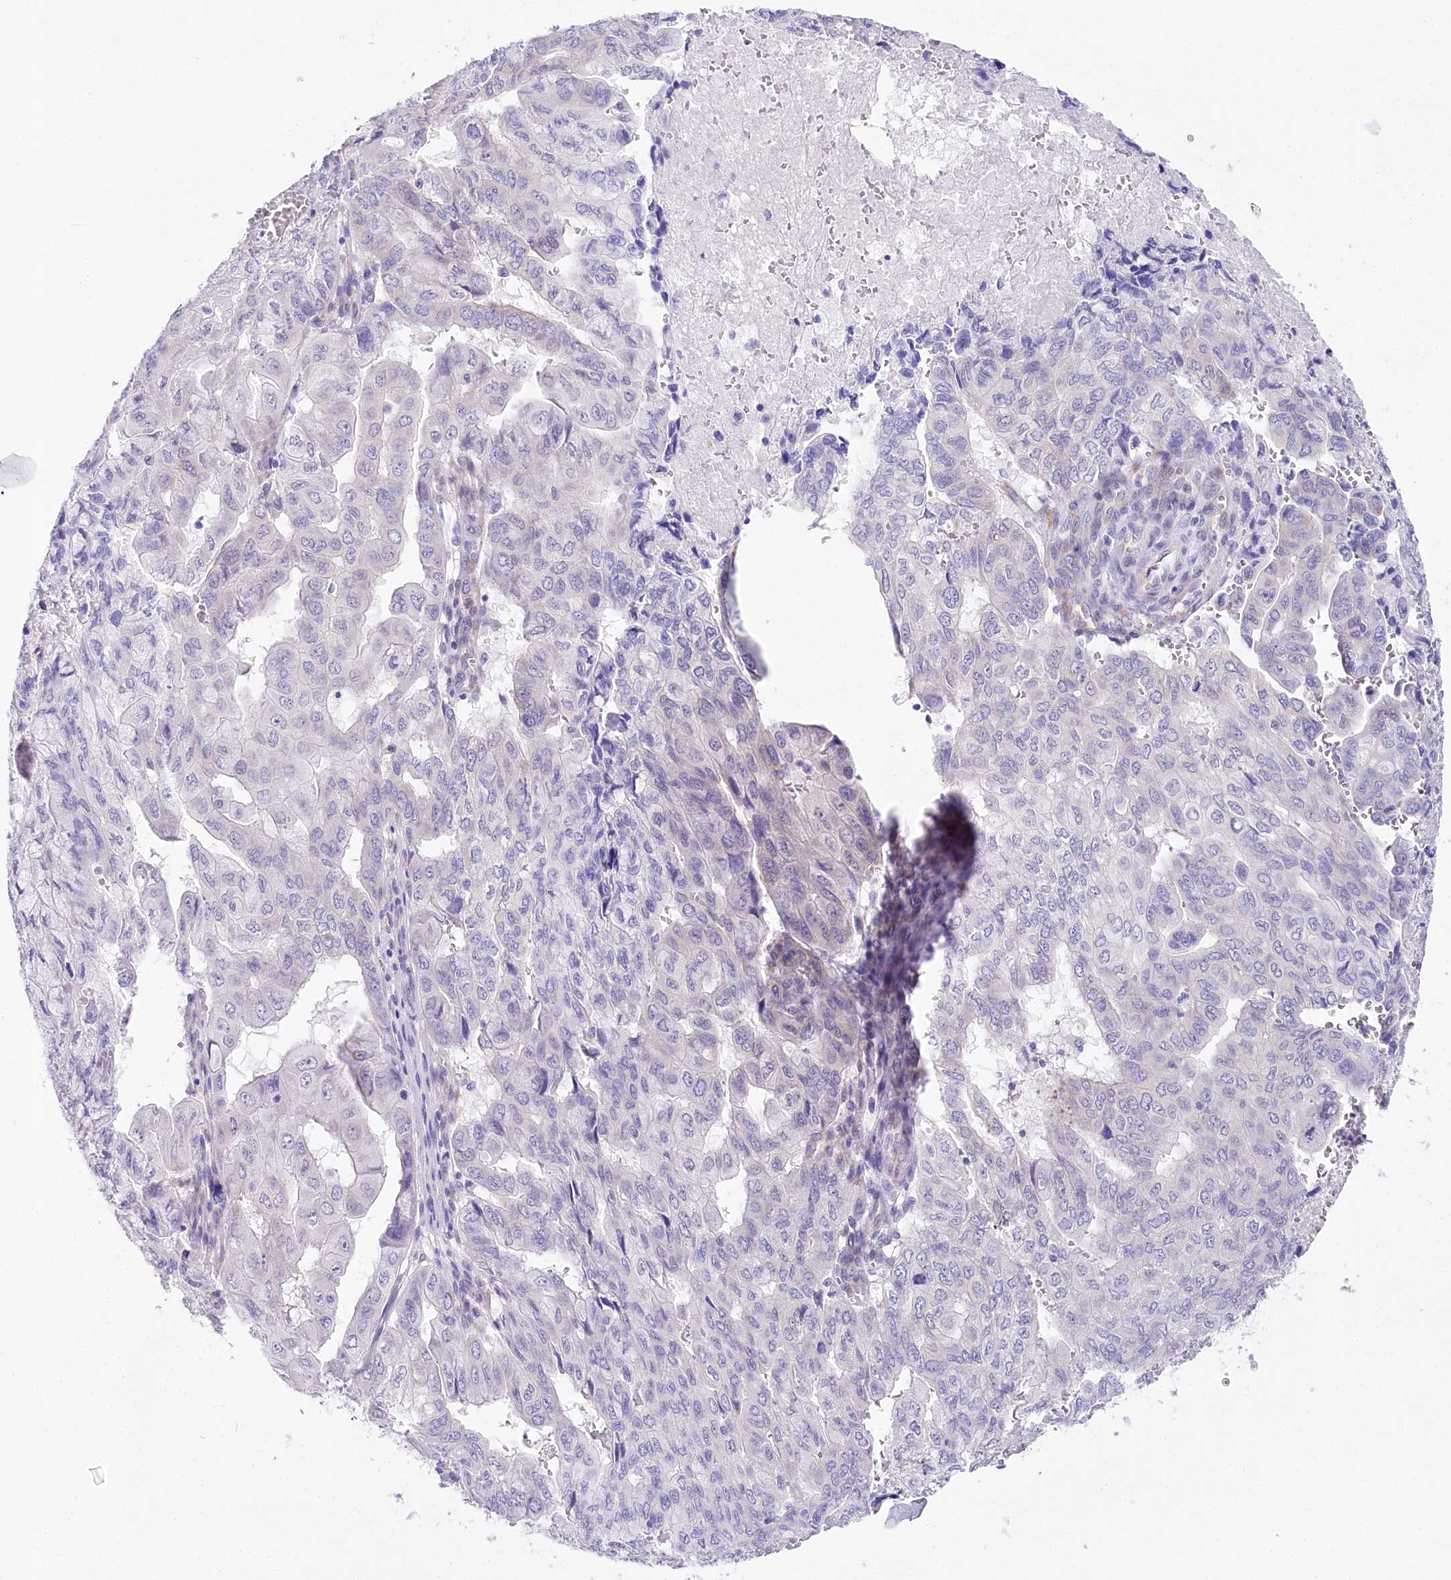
{"staining": {"intensity": "negative", "quantity": "none", "location": "none"}, "tissue": "pancreatic cancer", "cell_type": "Tumor cells", "image_type": "cancer", "snomed": [{"axis": "morphology", "description": "Adenocarcinoma, NOS"}, {"axis": "topography", "description": "Pancreas"}], "caption": "Immunohistochemical staining of human adenocarcinoma (pancreatic) demonstrates no significant staining in tumor cells.", "gene": "CSN3", "patient": {"sex": "male", "age": 51}}